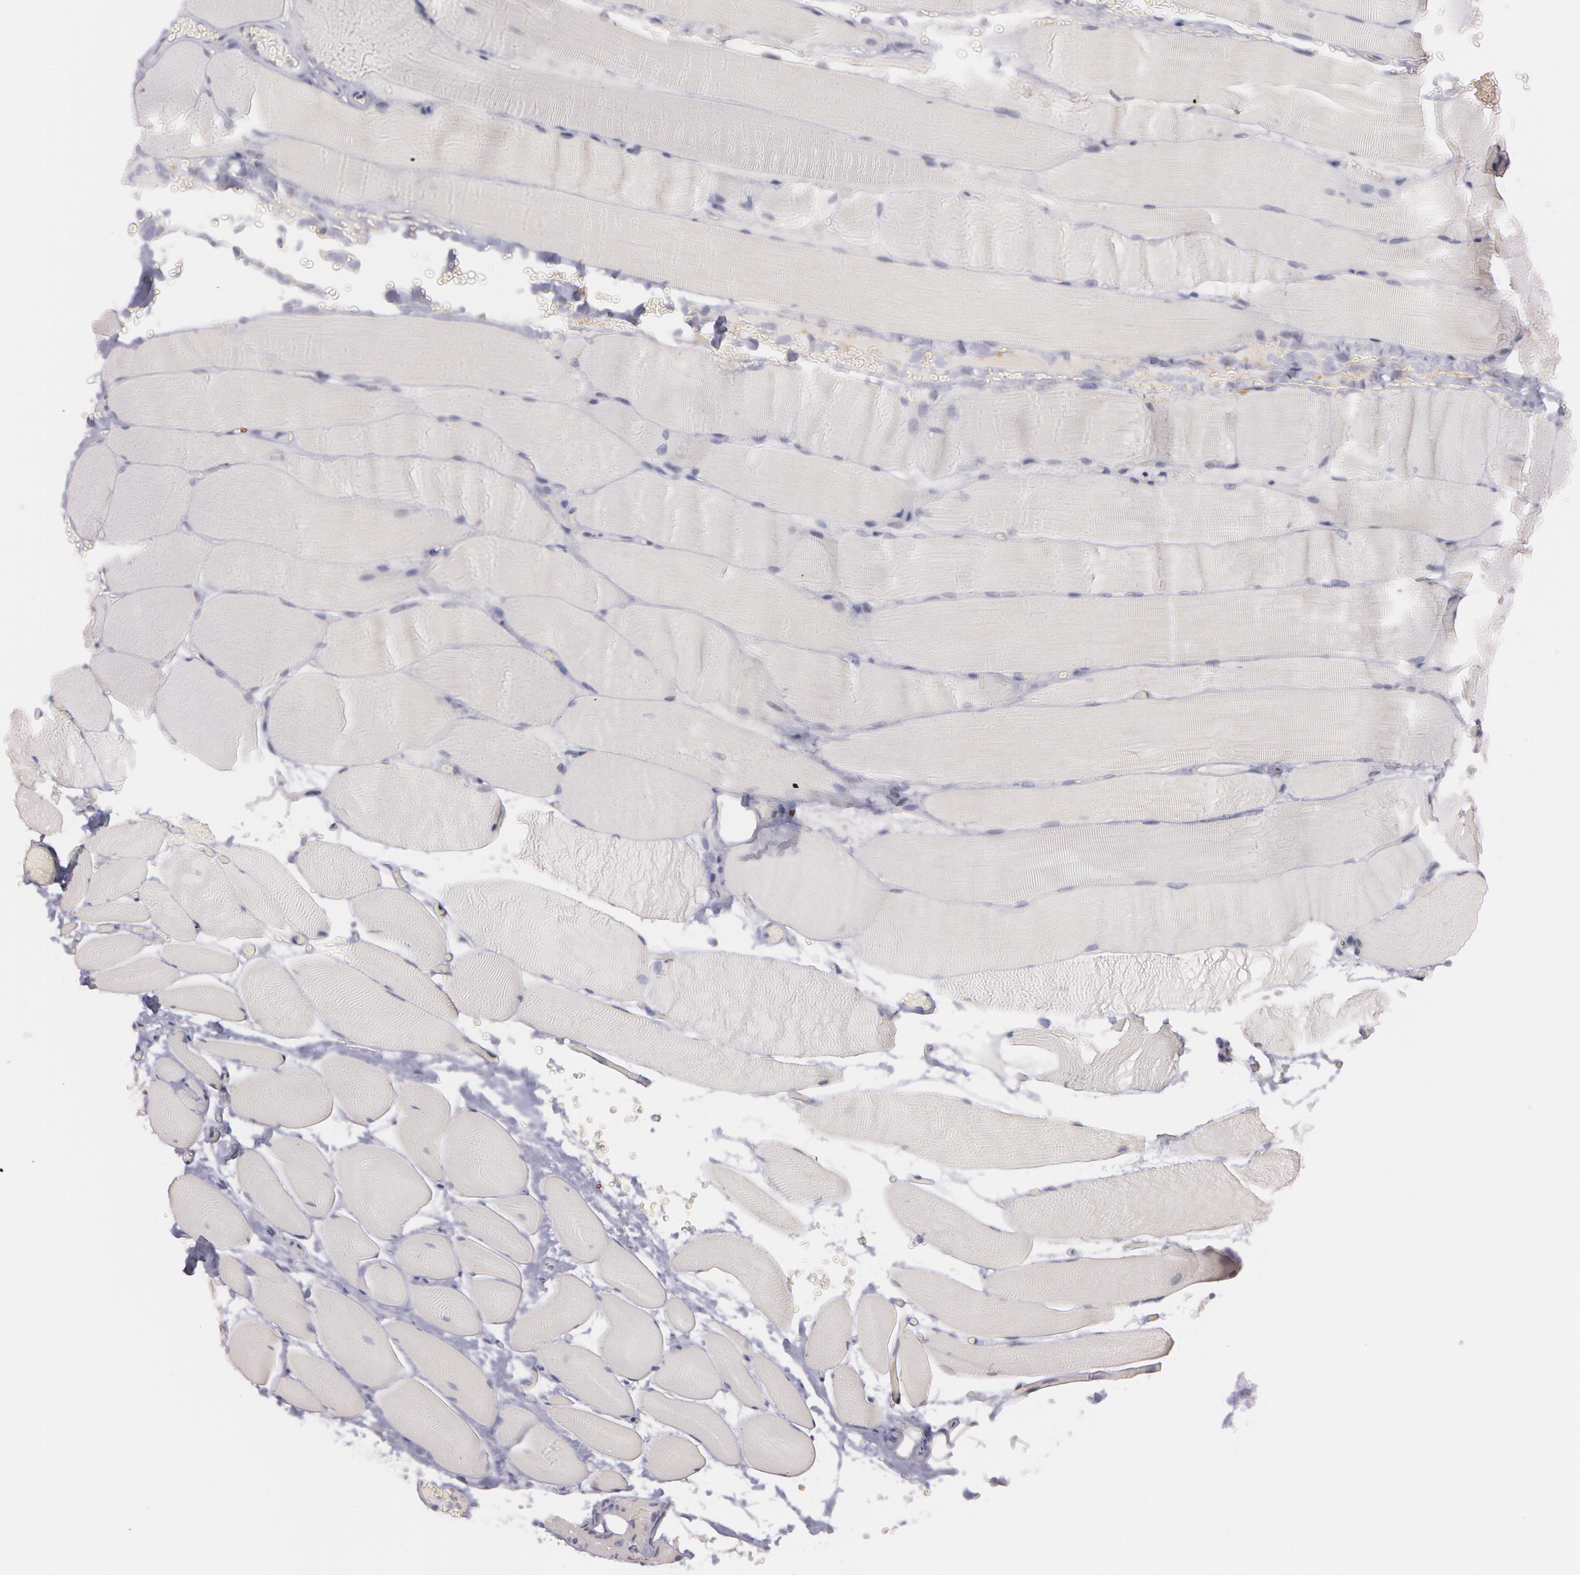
{"staining": {"intensity": "negative", "quantity": "none", "location": "none"}, "tissue": "parathyroid gland", "cell_type": "Glandular cells", "image_type": "normal", "snomed": [{"axis": "morphology", "description": "Normal tissue, NOS"}, {"axis": "topography", "description": "Skeletal muscle"}, {"axis": "topography", "description": "Parathyroid gland"}], "caption": "Human parathyroid gland stained for a protein using immunohistochemistry reveals no positivity in glandular cells.", "gene": "IL1RN", "patient": {"sex": "female", "age": 37}}